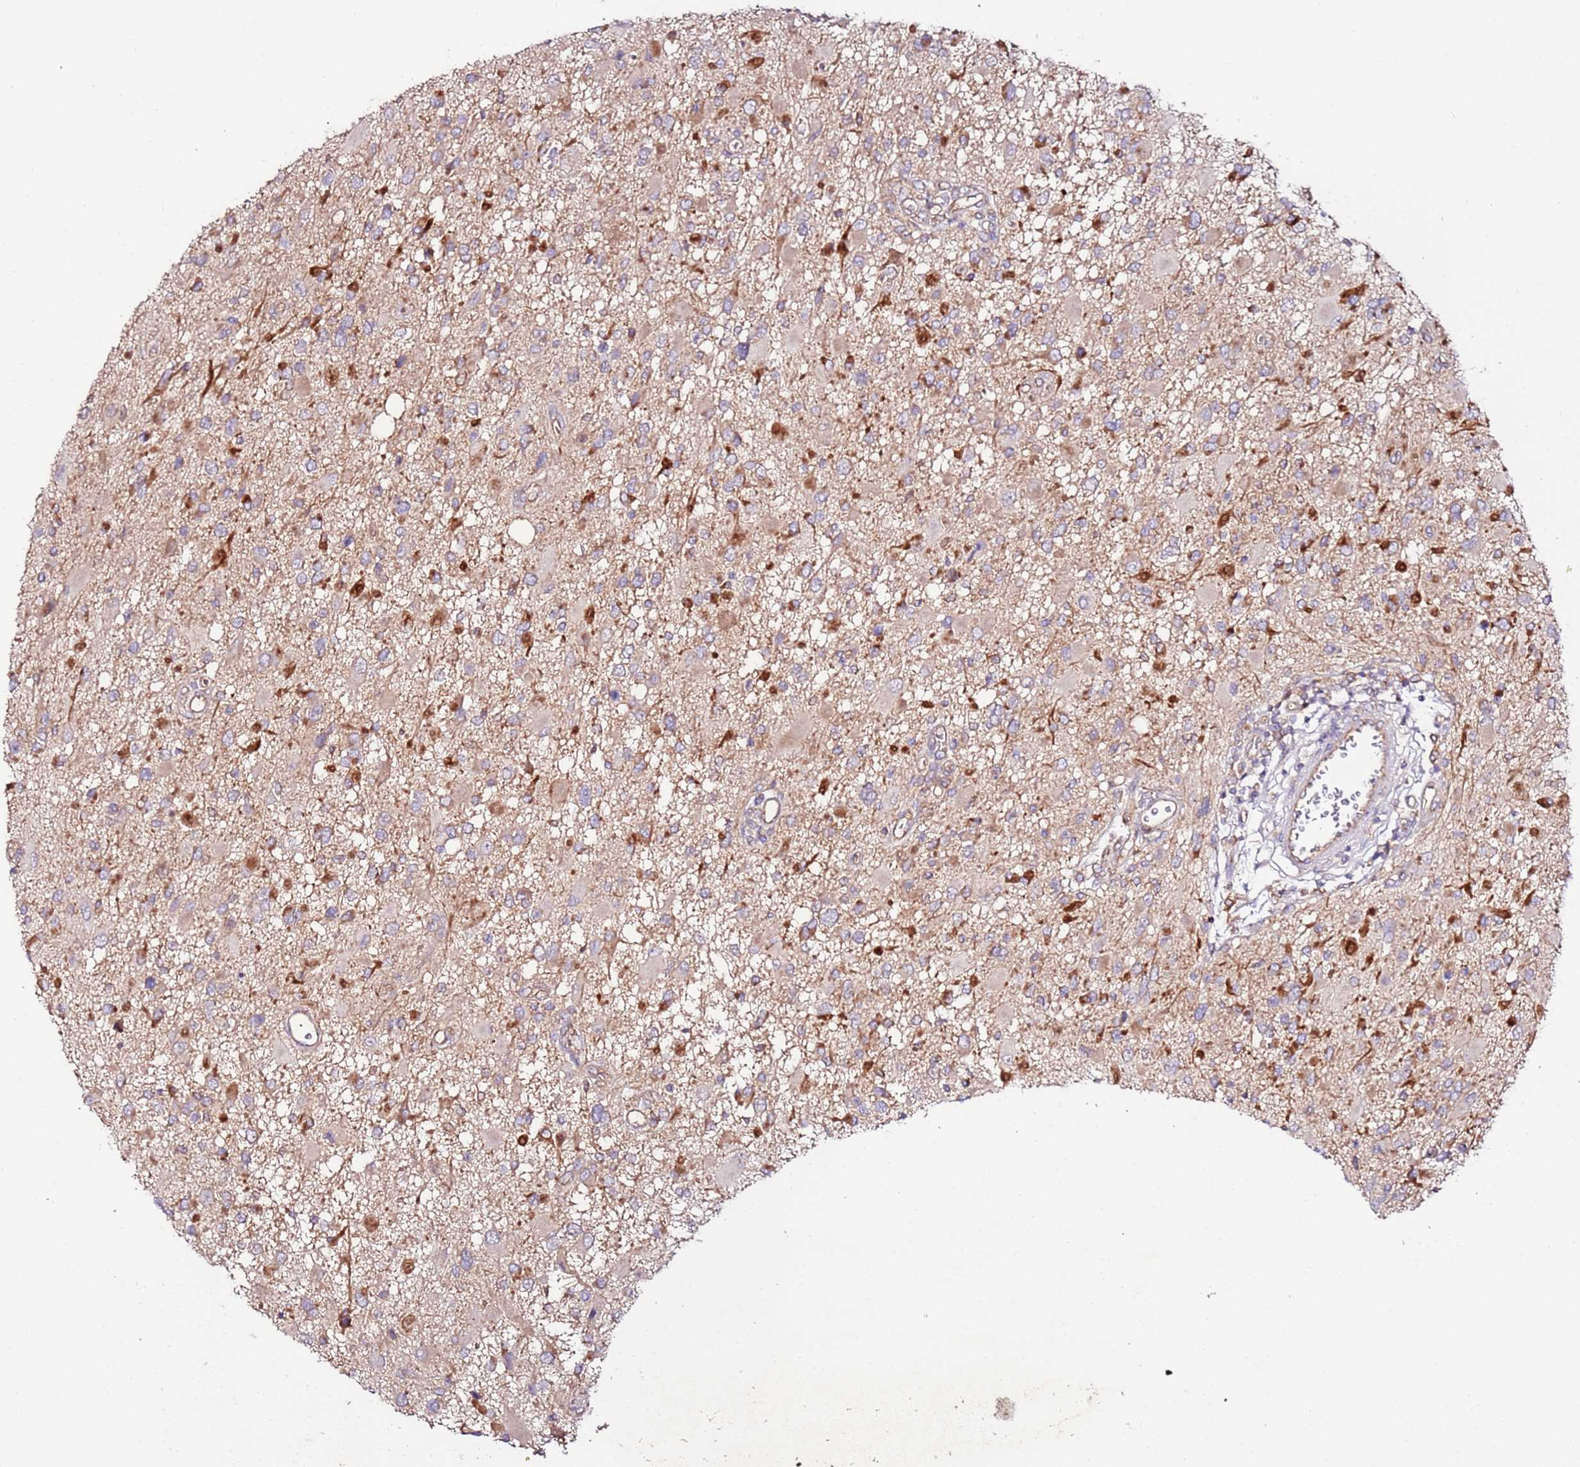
{"staining": {"intensity": "strong", "quantity": "<25%", "location": "cytoplasmic/membranous"}, "tissue": "glioma", "cell_type": "Tumor cells", "image_type": "cancer", "snomed": [{"axis": "morphology", "description": "Glioma, malignant, High grade"}, {"axis": "topography", "description": "Brain"}], "caption": "The photomicrograph reveals a brown stain indicating the presence of a protein in the cytoplasmic/membranous of tumor cells in glioma.", "gene": "FLVCR1", "patient": {"sex": "male", "age": 53}}